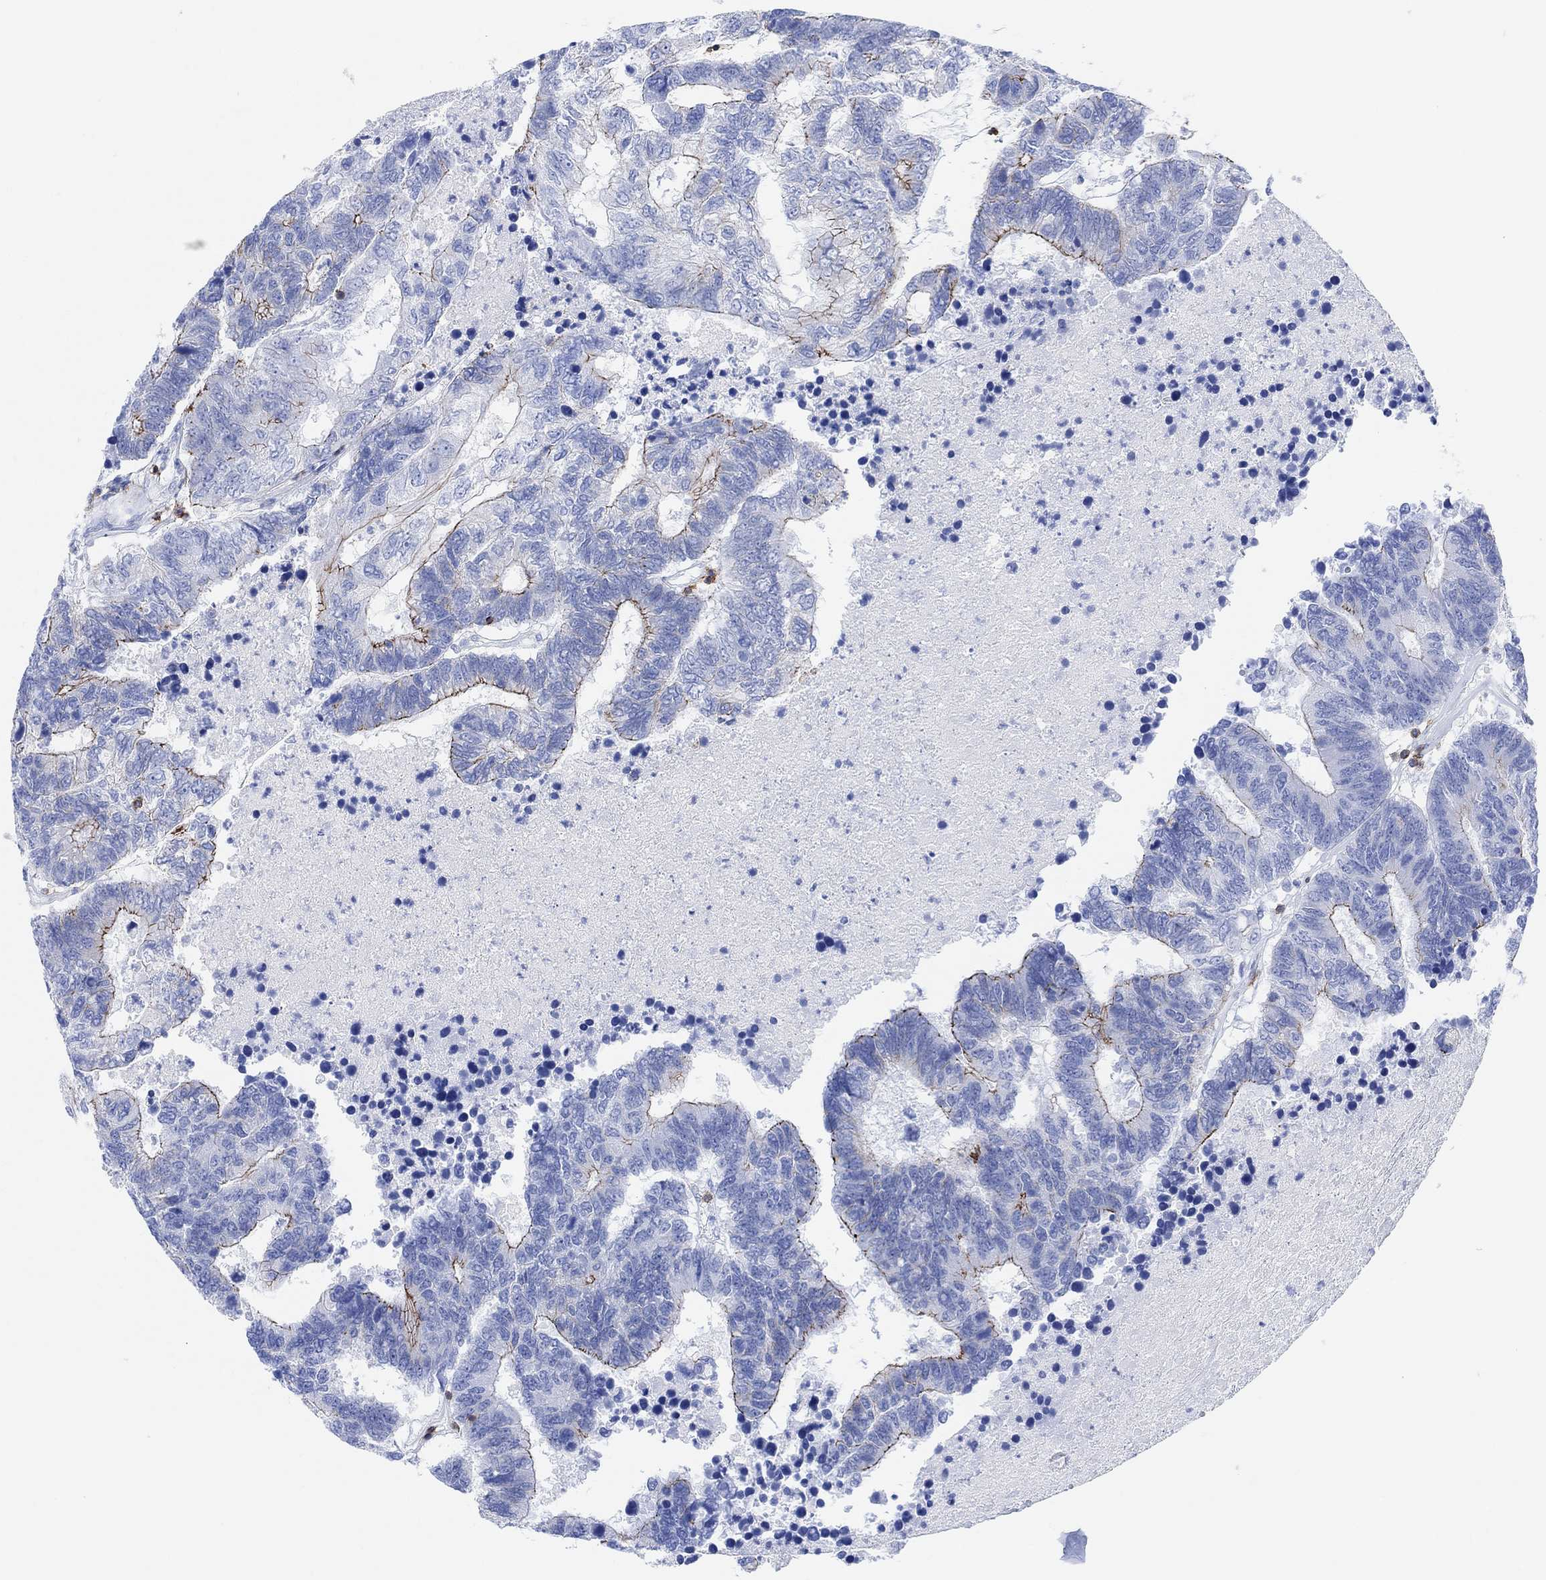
{"staining": {"intensity": "strong", "quantity": "<25%", "location": "cytoplasmic/membranous"}, "tissue": "colorectal cancer", "cell_type": "Tumor cells", "image_type": "cancer", "snomed": [{"axis": "morphology", "description": "Adenocarcinoma, NOS"}, {"axis": "topography", "description": "Colon"}], "caption": "Adenocarcinoma (colorectal) tissue demonstrates strong cytoplasmic/membranous positivity in about <25% of tumor cells (DAB IHC, brown staining for protein, blue staining for nuclei).", "gene": "GPR65", "patient": {"sex": "female", "age": 48}}